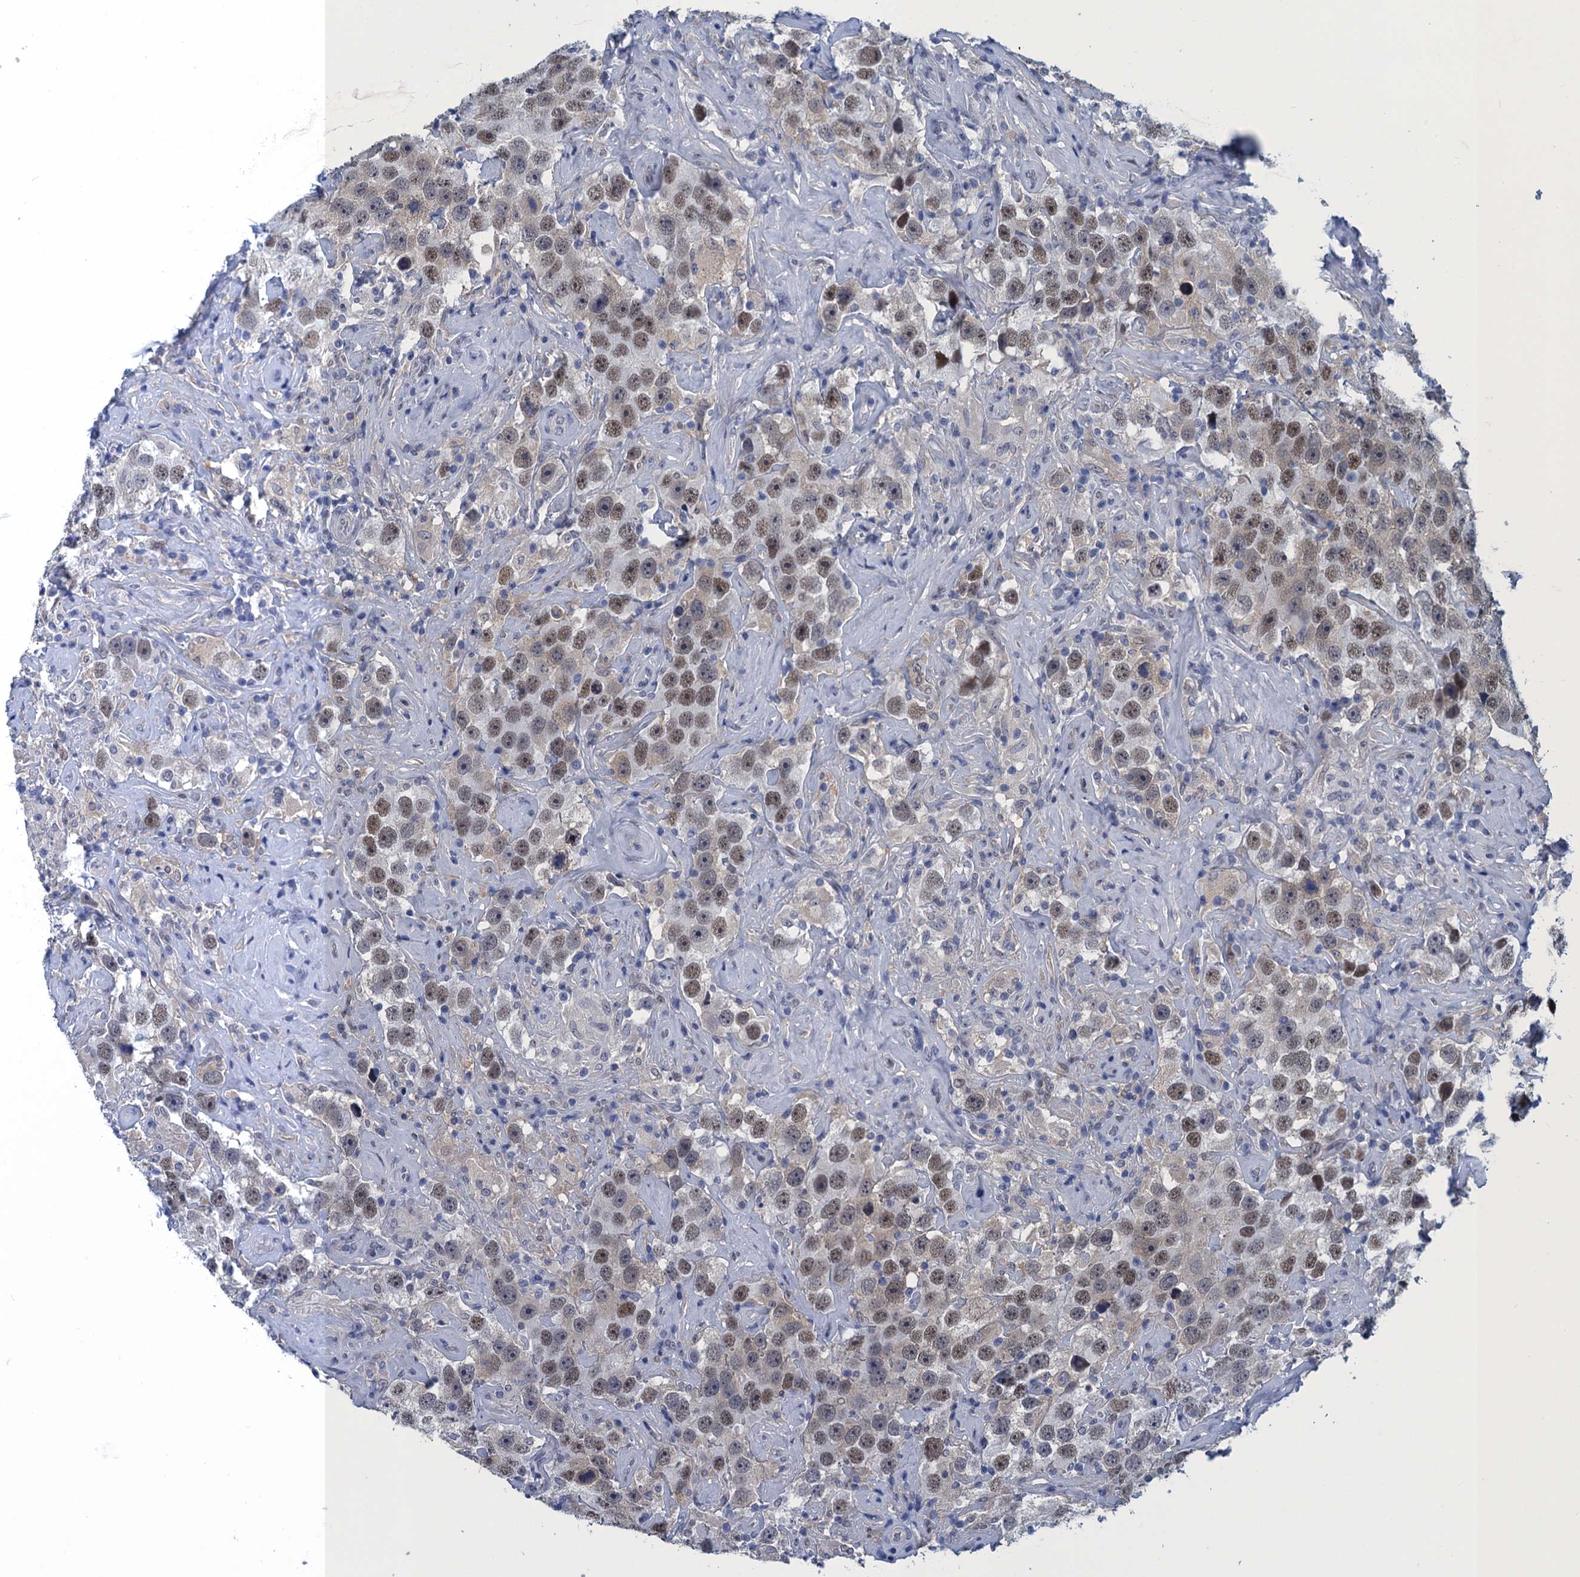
{"staining": {"intensity": "moderate", "quantity": "25%-75%", "location": "nuclear"}, "tissue": "testis cancer", "cell_type": "Tumor cells", "image_type": "cancer", "snomed": [{"axis": "morphology", "description": "Seminoma, NOS"}, {"axis": "topography", "description": "Testis"}], "caption": "An immunohistochemistry histopathology image of tumor tissue is shown. Protein staining in brown highlights moderate nuclear positivity in testis cancer (seminoma) within tumor cells.", "gene": "GINS3", "patient": {"sex": "male", "age": 49}}